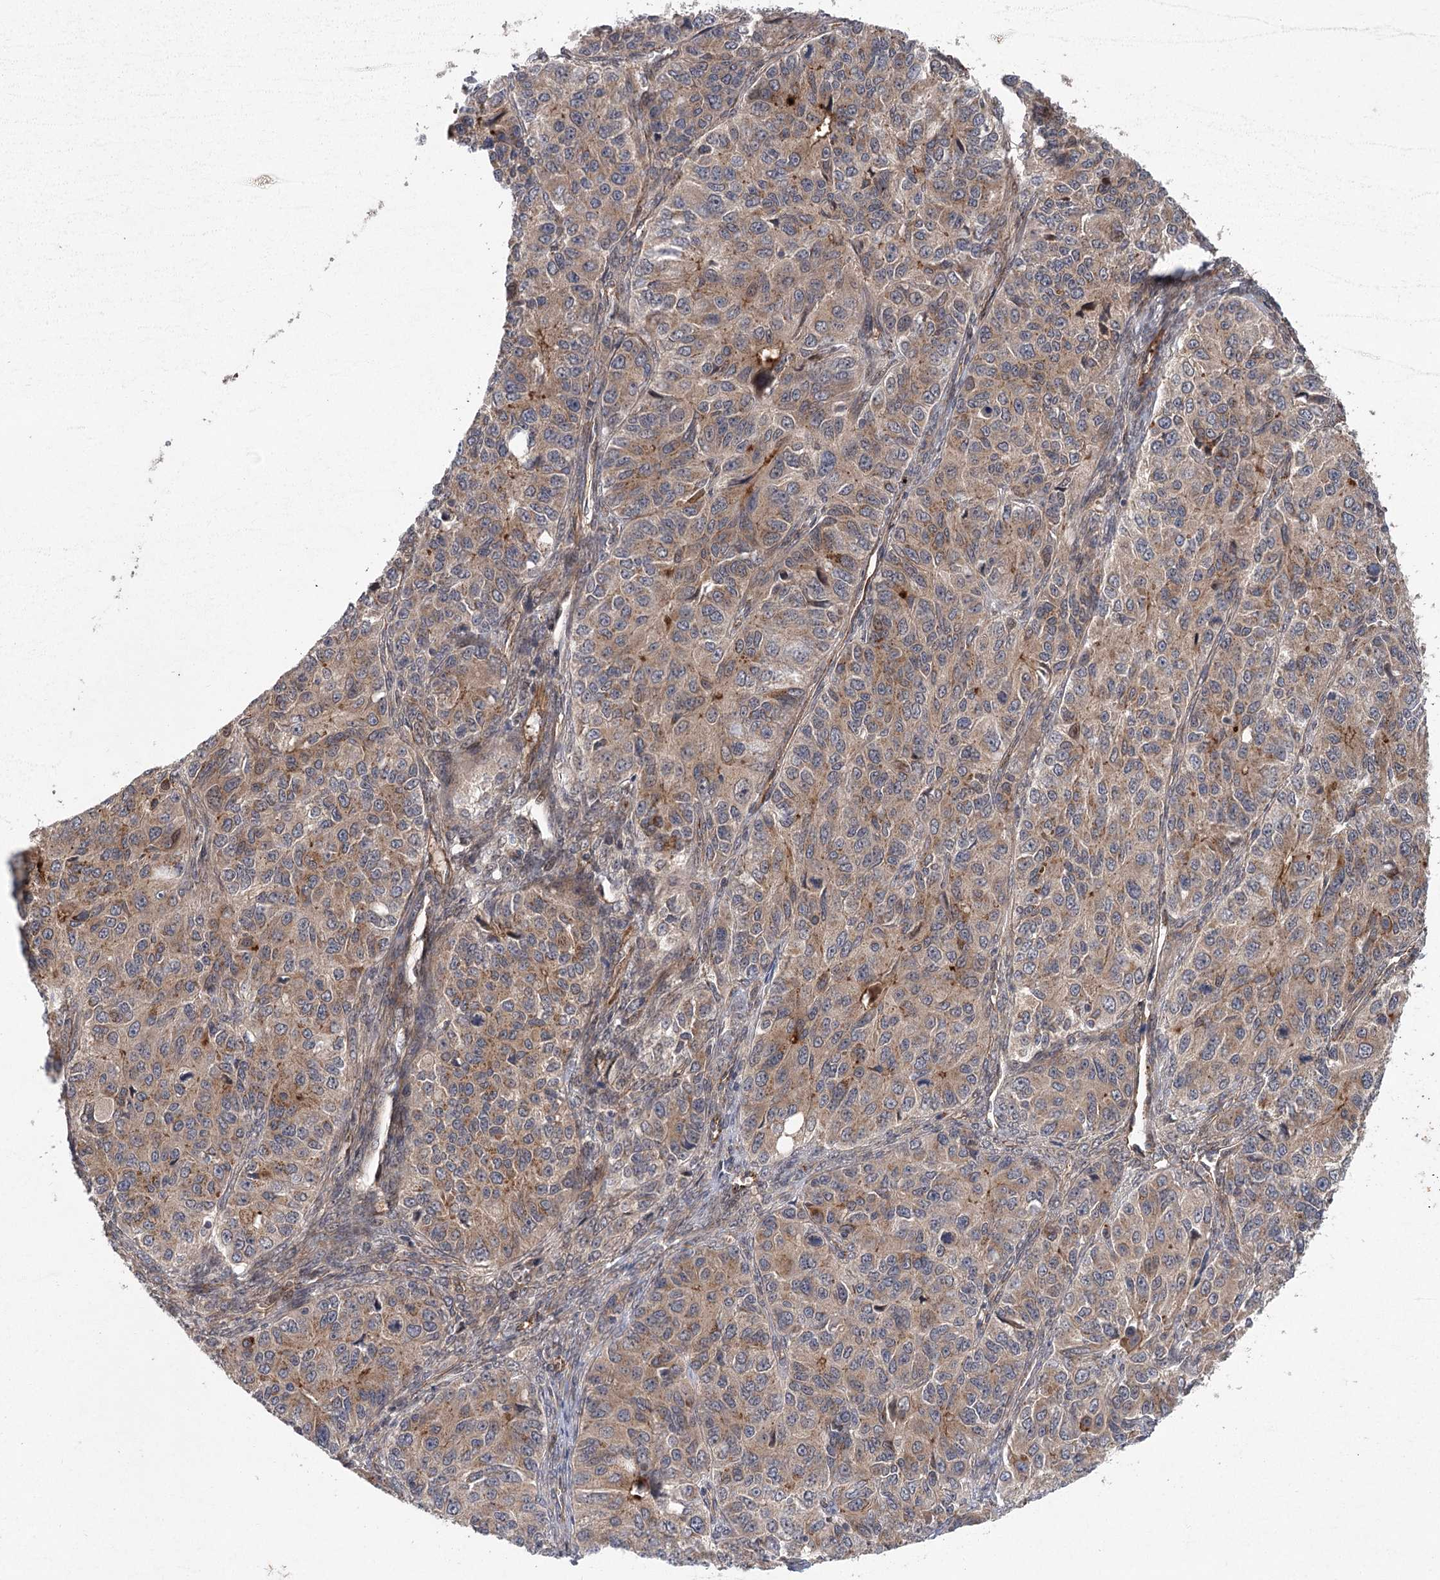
{"staining": {"intensity": "moderate", "quantity": ">75%", "location": "cytoplasmic/membranous"}, "tissue": "ovarian cancer", "cell_type": "Tumor cells", "image_type": "cancer", "snomed": [{"axis": "morphology", "description": "Carcinoma, endometroid"}, {"axis": "topography", "description": "Ovary"}], "caption": "An immunohistochemistry (IHC) histopathology image of tumor tissue is shown. Protein staining in brown labels moderate cytoplasmic/membranous positivity in ovarian endometroid carcinoma within tumor cells. (DAB = brown stain, brightfield microscopy at high magnification).", "gene": "METTL24", "patient": {"sex": "female", "age": 51}}